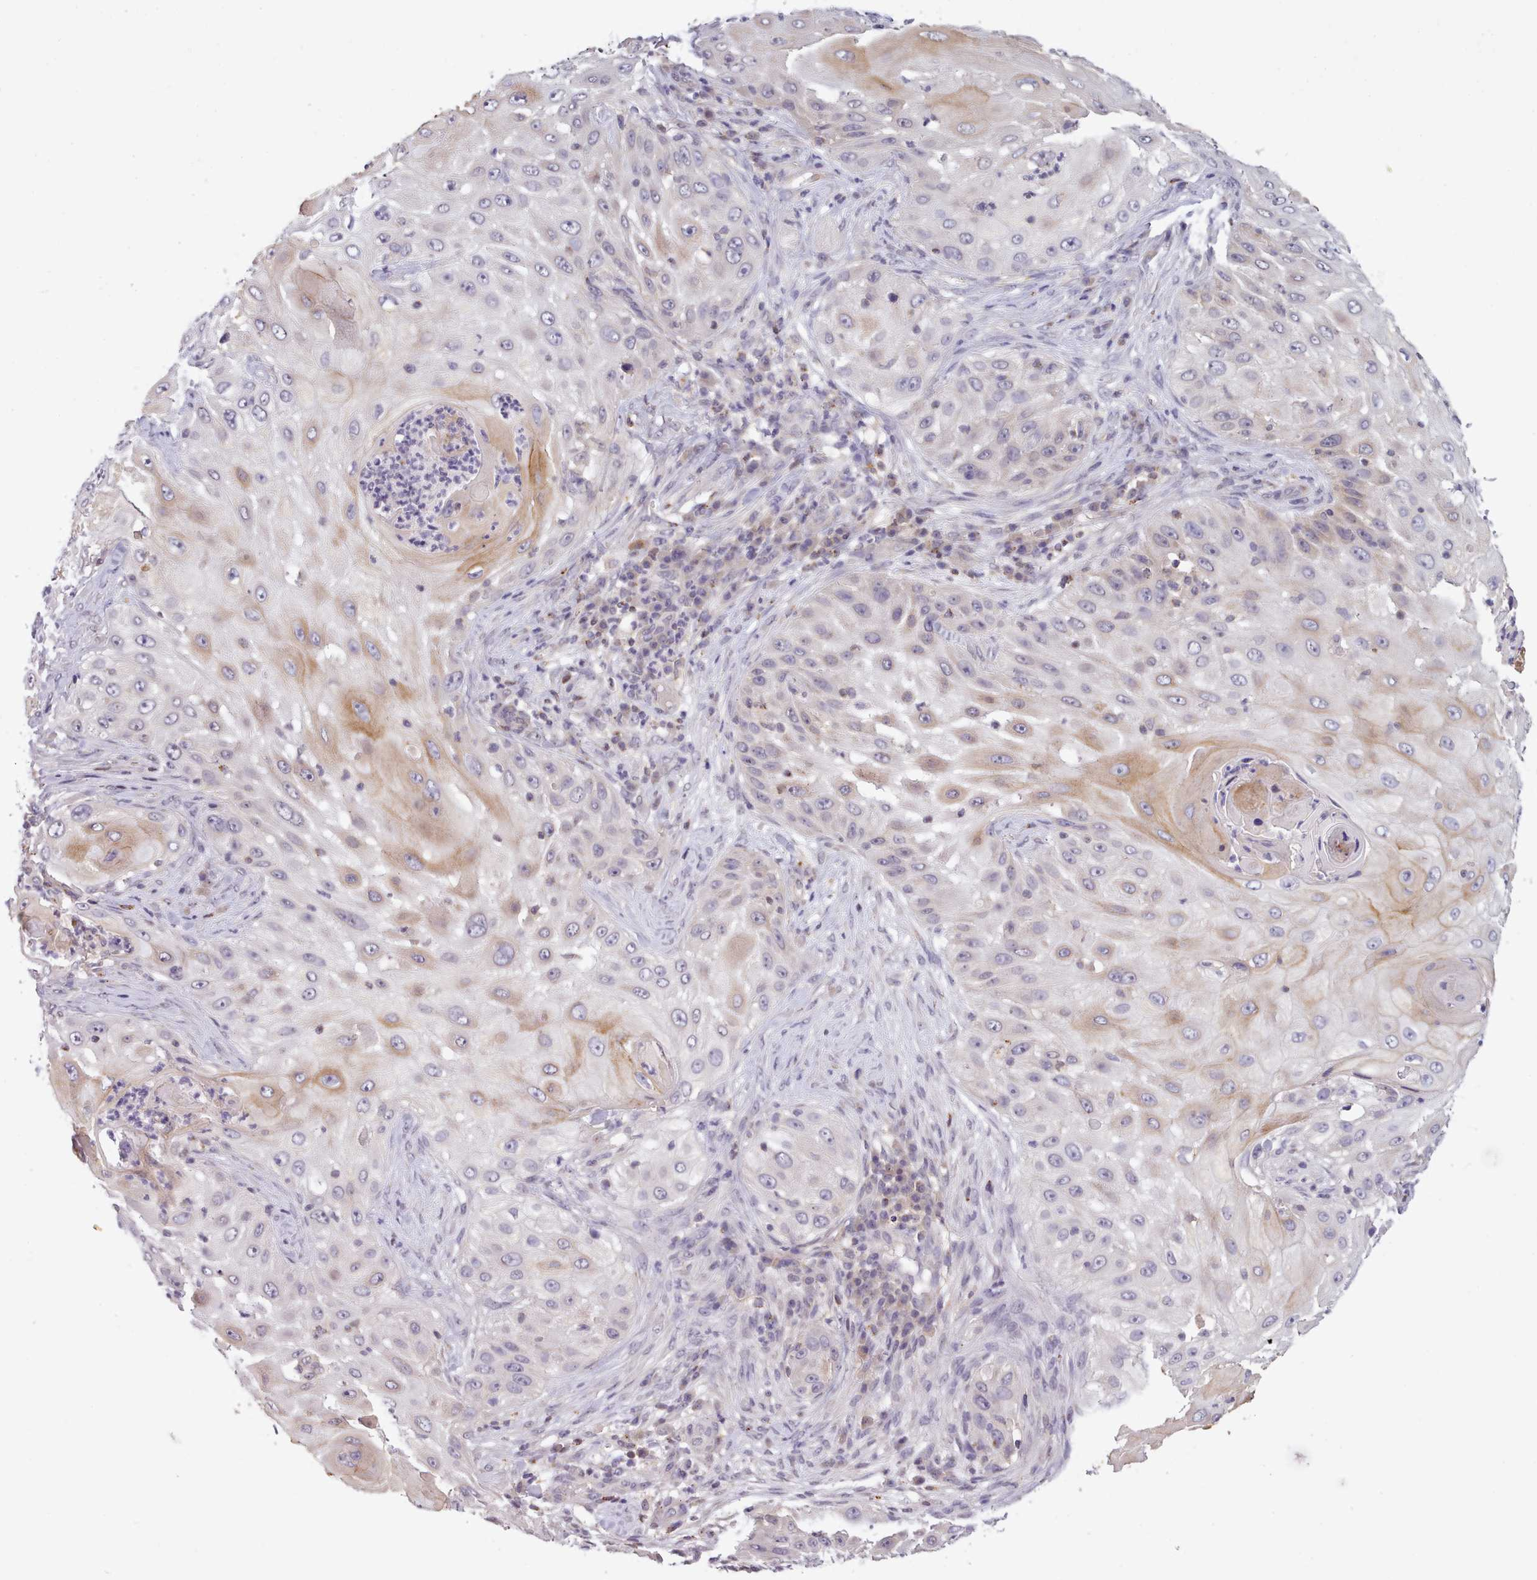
{"staining": {"intensity": "weak", "quantity": "<25%", "location": "cytoplasmic/membranous"}, "tissue": "skin cancer", "cell_type": "Tumor cells", "image_type": "cancer", "snomed": [{"axis": "morphology", "description": "Squamous cell carcinoma, NOS"}, {"axis": "topography", "description": "Skin"}], "caption": "Immunohistochemistry of human skin squamous cell carcinoma exhibits no expression in tumor cells.", "gene": "ARL17A", "patient": {"sex": "female", "age": 44}}